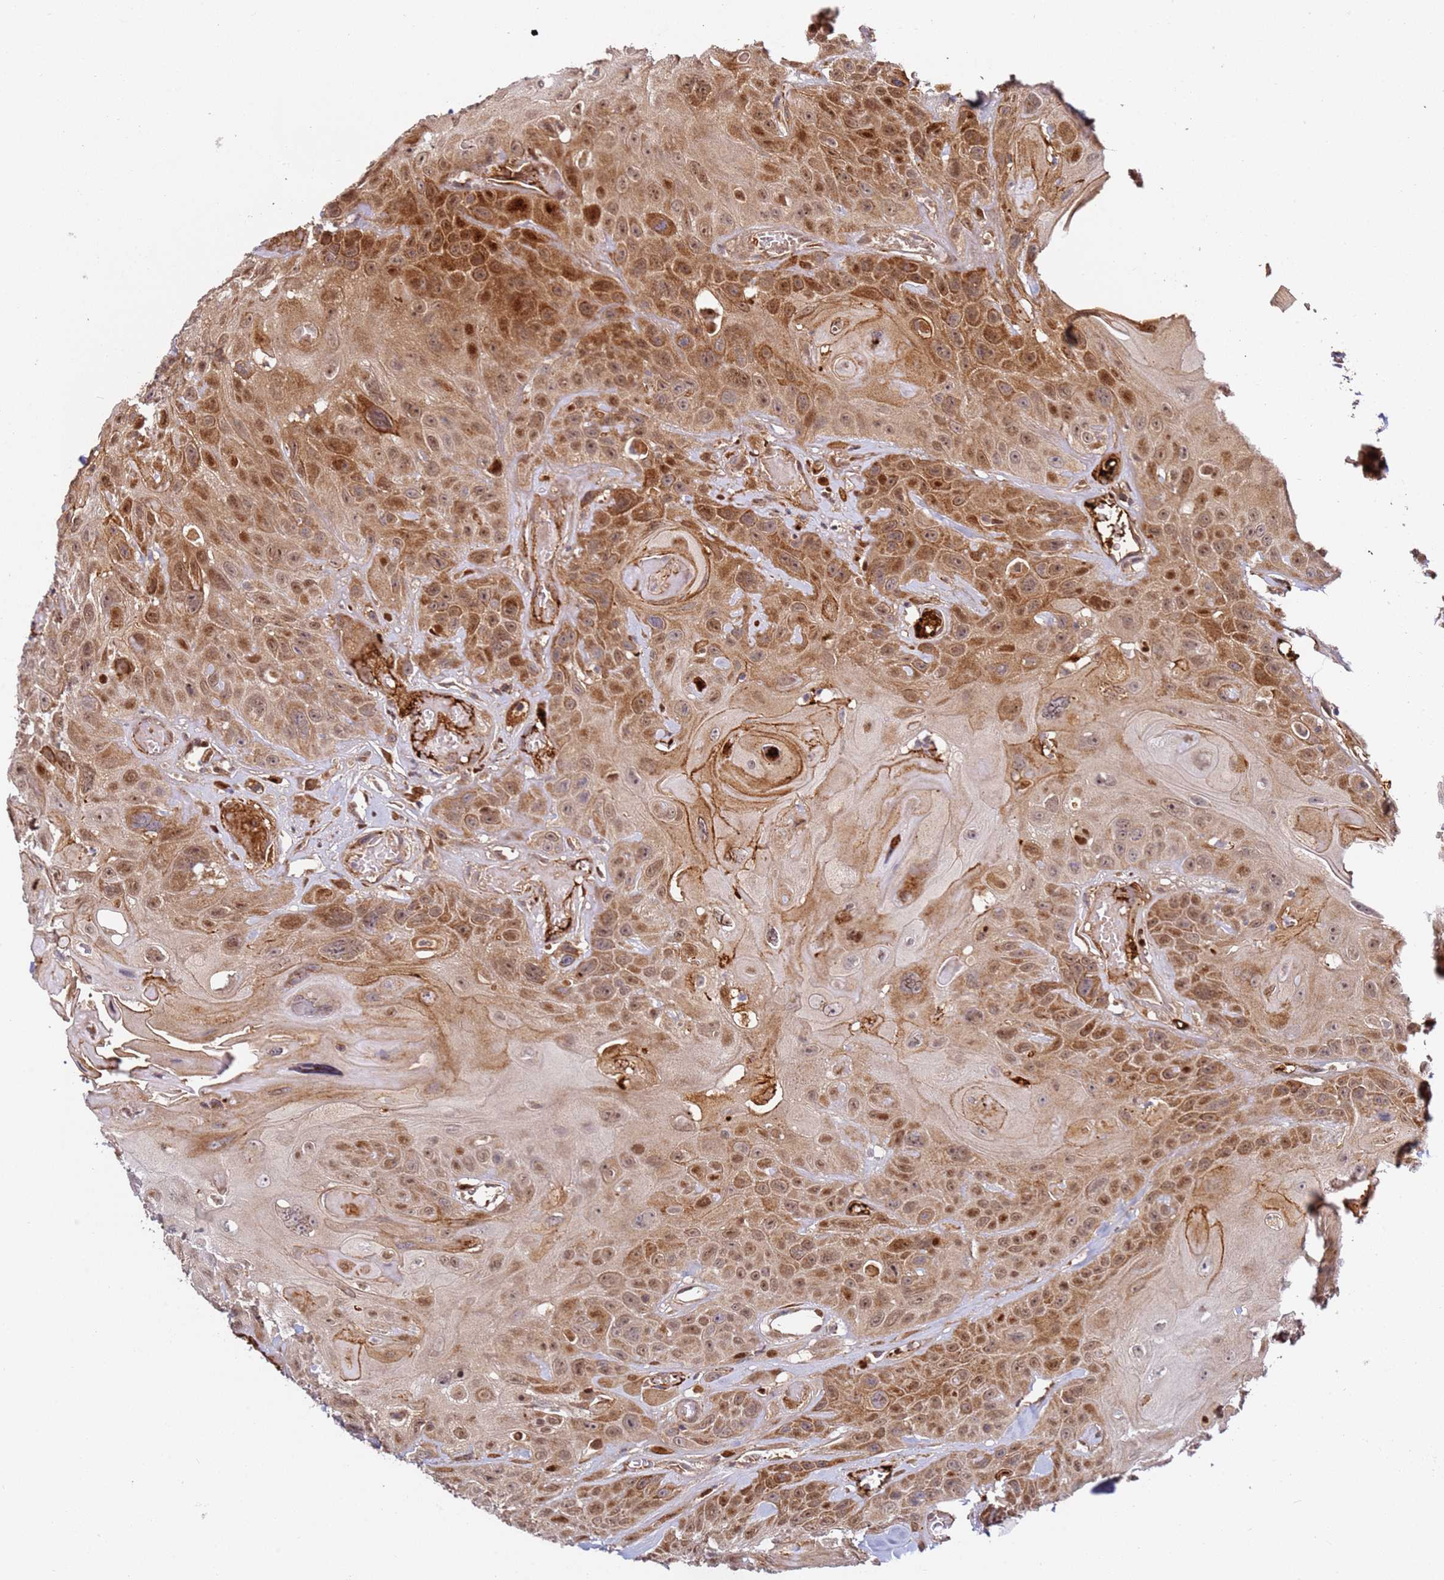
{"staining": {"intensity": "moderate", "quantity": ">75%", "location": "cytoplasmic/membranous,nuclear"}, "tissue": "head and neck cancer", "cell_type": "Tumor cells", "image_type": "cancer", "snomed": [{"axis": "morphology", "description": "Squamous cell carcinoma, NOS"}, {"axis": "topography", "description": "Head-Neck"}], "caption": "This is a histology image of immunohistochemistry (IHC) staining of head and neck cancer (squamous cell carcinoma), which shows moderate staining in the cytoplasmic/membranous and nuclear of tumor cells.", "gene": "SMOX", "patient": {"sex": "female", "age": 59}}